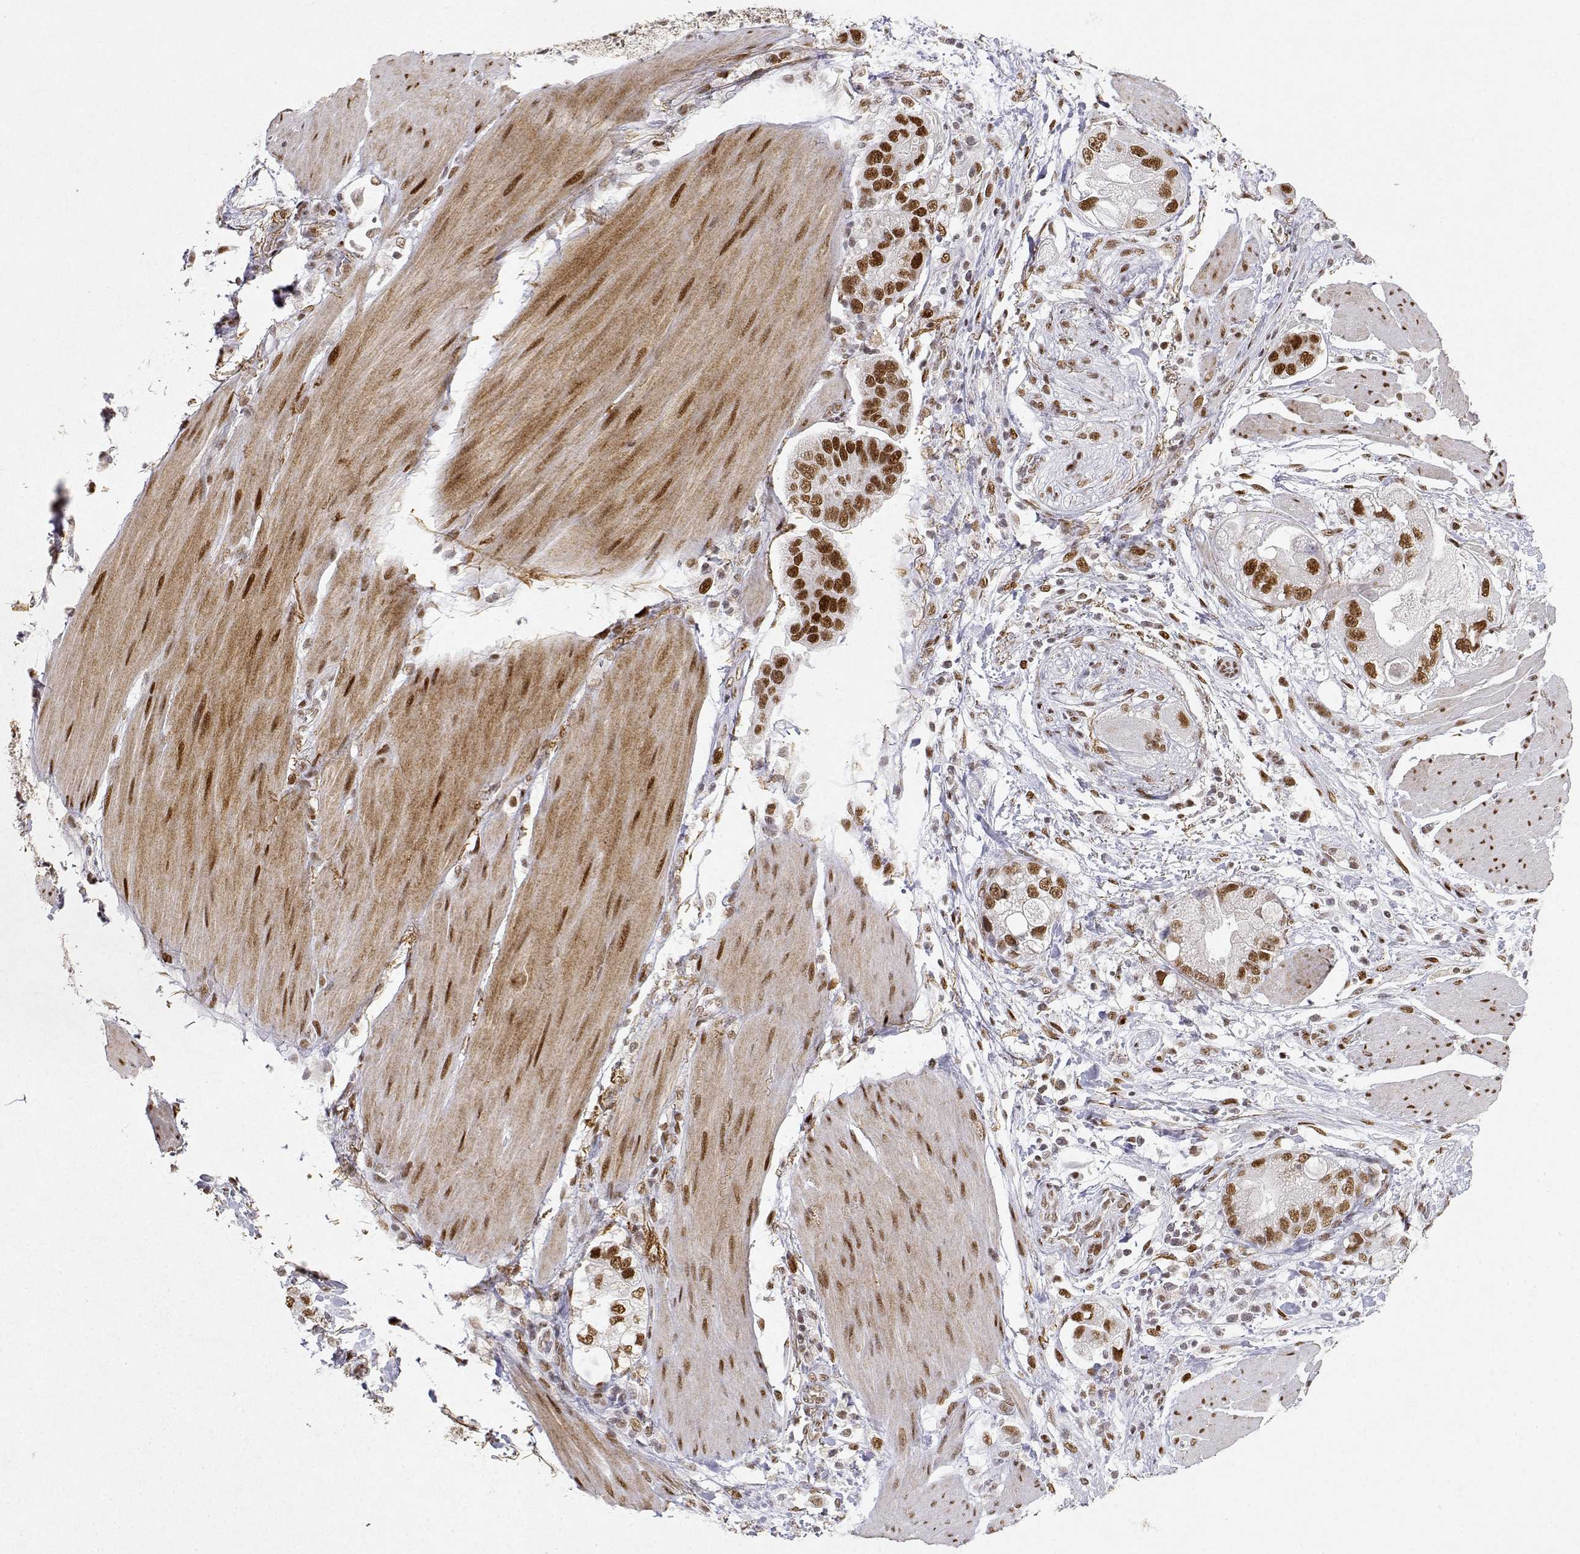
{"staining": {"intensity": "moderate", "quantity": ">75%", "location": "nuclear"}, "tissue": "stomach cancer", "cell_type": "Tumor cells", "image_type": "cancer", "snomed": [{"axis": "morphology", "description": "Adenocarcinoma, NOS"}, {"axis": "topography", "description": "Stomach"}], "caption": "Human stomach cancer stained with a protein marker reveals moderate staining in tumor cells.", "gene": "RSF1", "patient": {"sex": "male", "age": 59}}